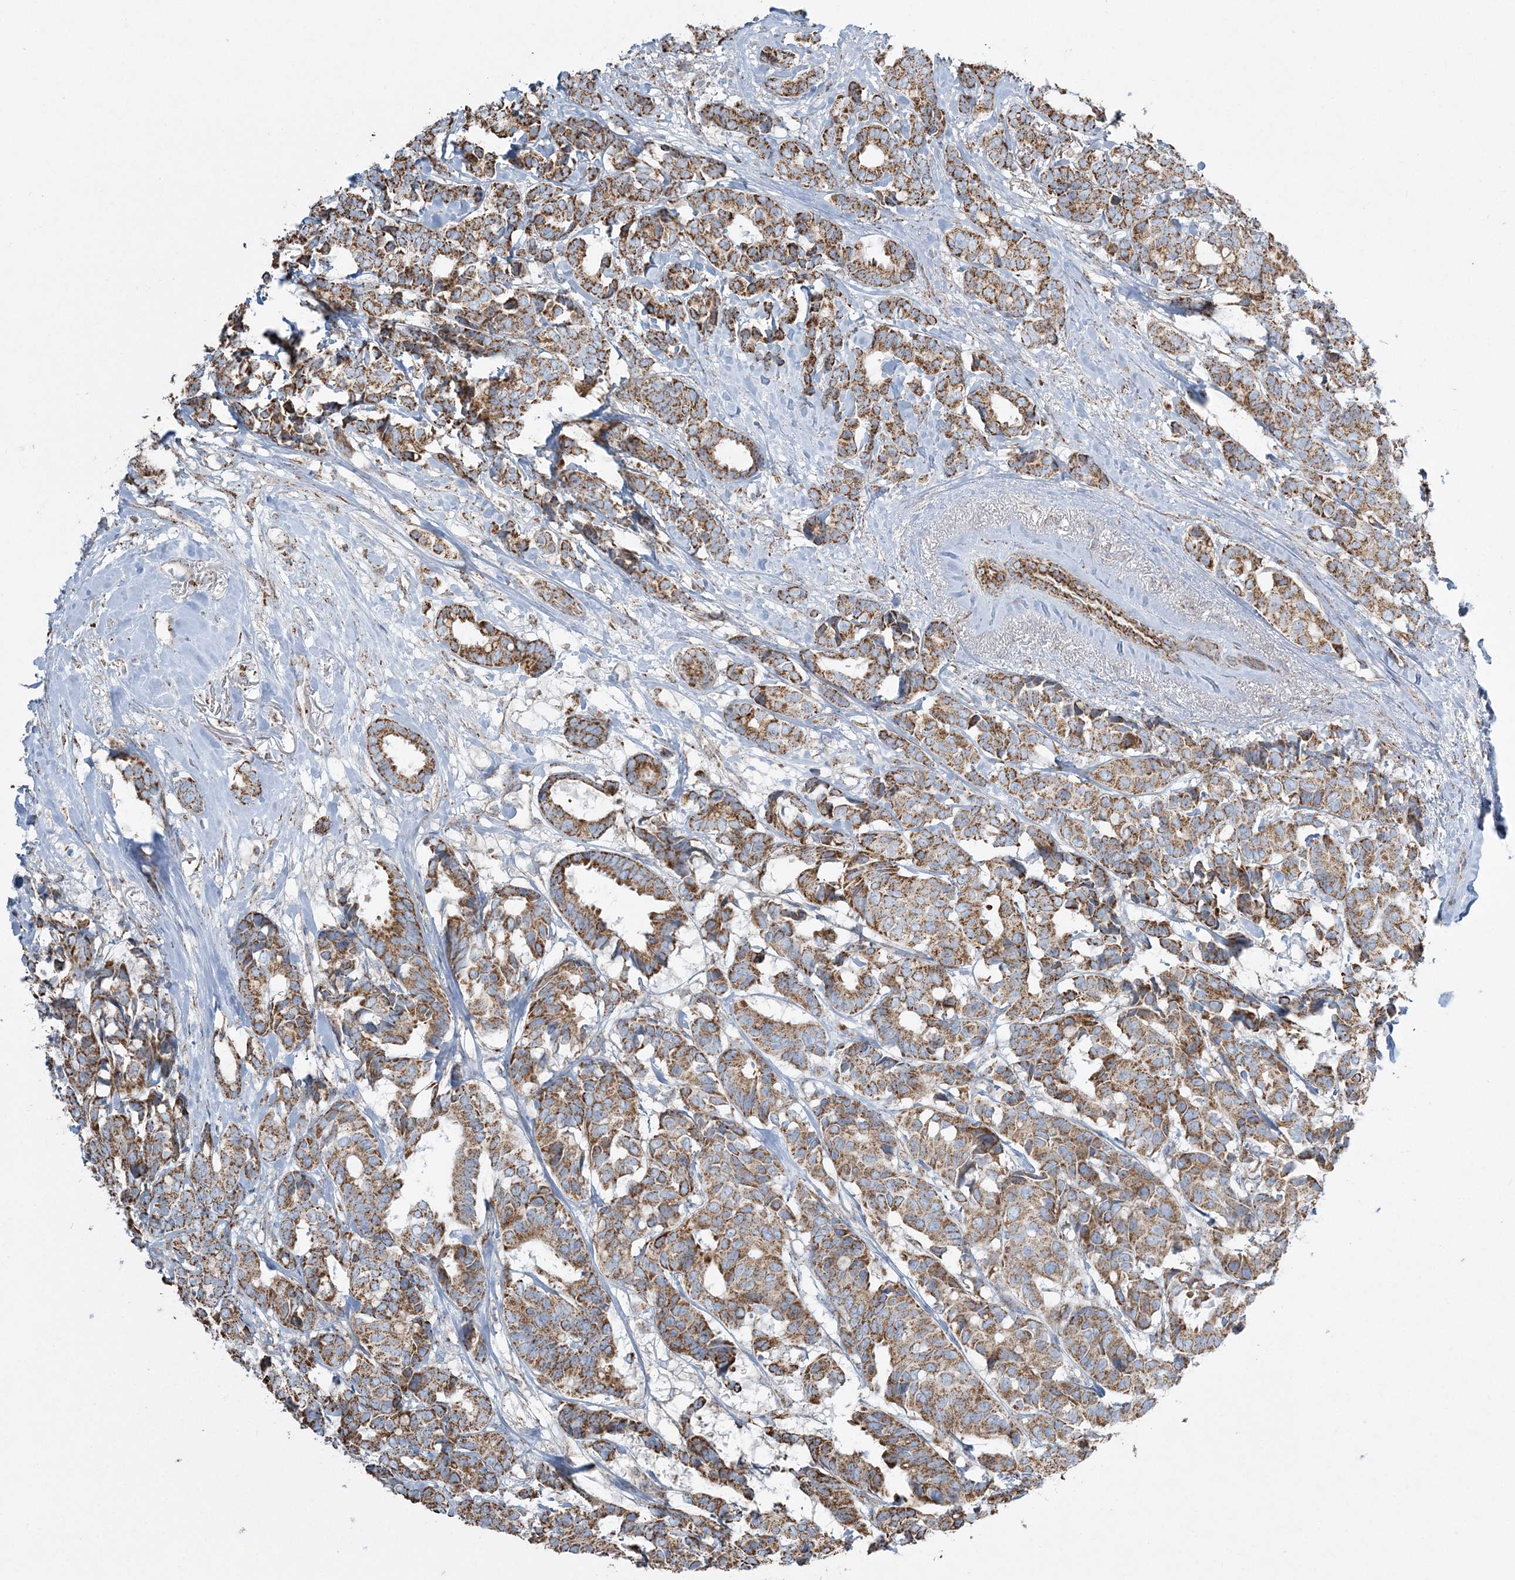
{"staining": {"intensity": "strong", "quantity": ">75%", "location": "cytoplasmic/membranous"}, "tissue": "breast cancer", "cell_type": "Tumor cells", "image_type": "cancer", "snomed": [{"axis": "morphology", "description": "Duct carcinoma"}, {"axis": "topography", "description": "Breast"}], "caption": "Tumor cells show high levels of strong cytoplasmic/membranous positivity in about >75% of cells in breast cancer. (IHC, brightfield microscopy, high magnification).", "gene": "RAB11FIP3", "patient": {"sex": "female", "age": 87}}